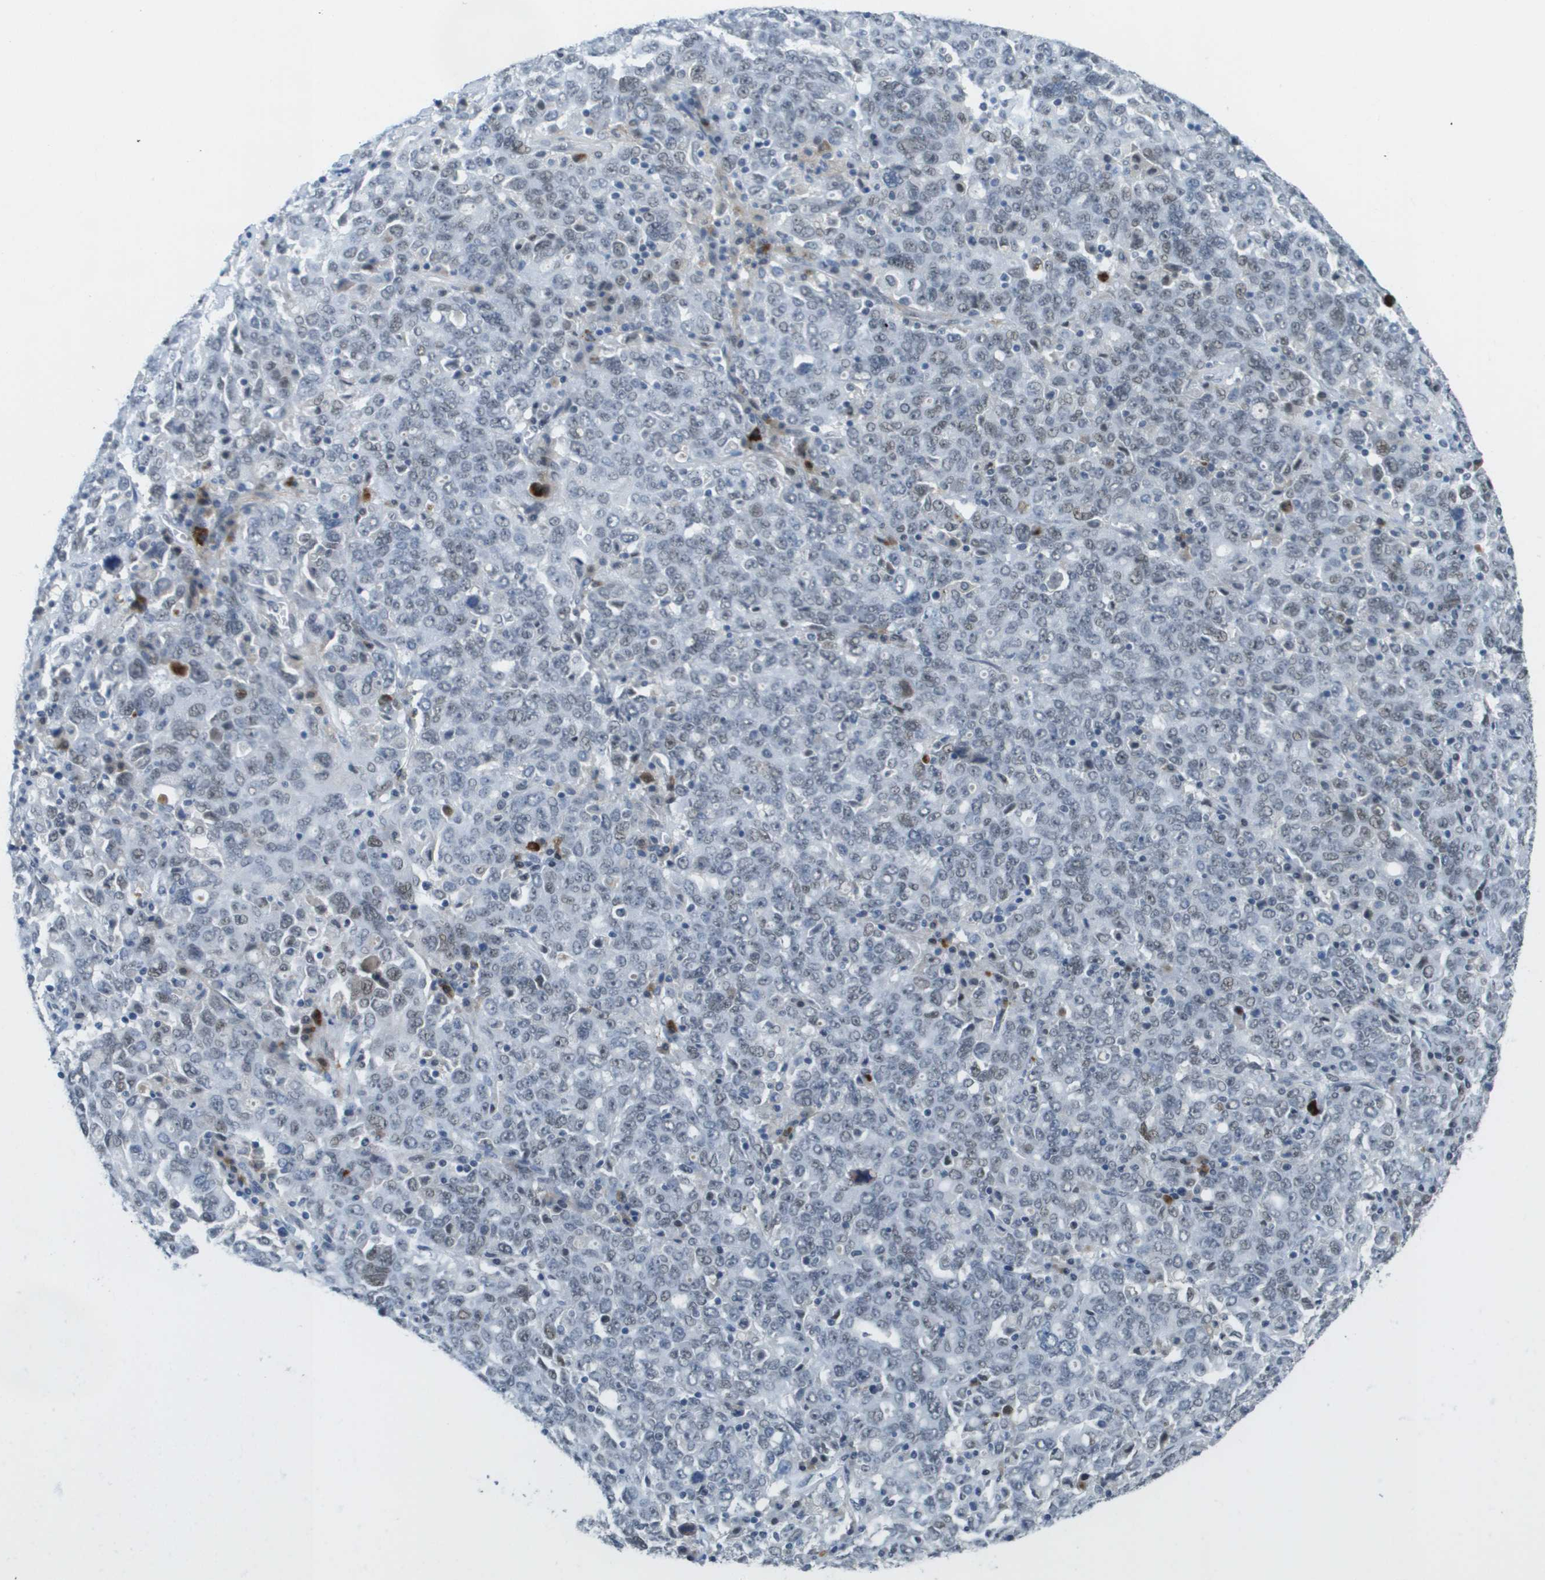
{"staining": {"intensity": "moderate", "quantity": "<25%", "location": "nuclear"}, "tissue": "ovarian cancer", "cell_type": "Tumor cells", "image_type": "cancer", "snomed": [{"axis": "morphology", "description": "Carcinoma, endometroid"}, {"axis": "topography", "description": "Ovary"}], "caption": "This is a micrograph of immunohistochemistry (IHC) staining of ovarian cancer, which shows moderate staining in the nuclear of tumor cells.", "gene": "TP53RK", "patient": {"sex": "female", "age": 62}}